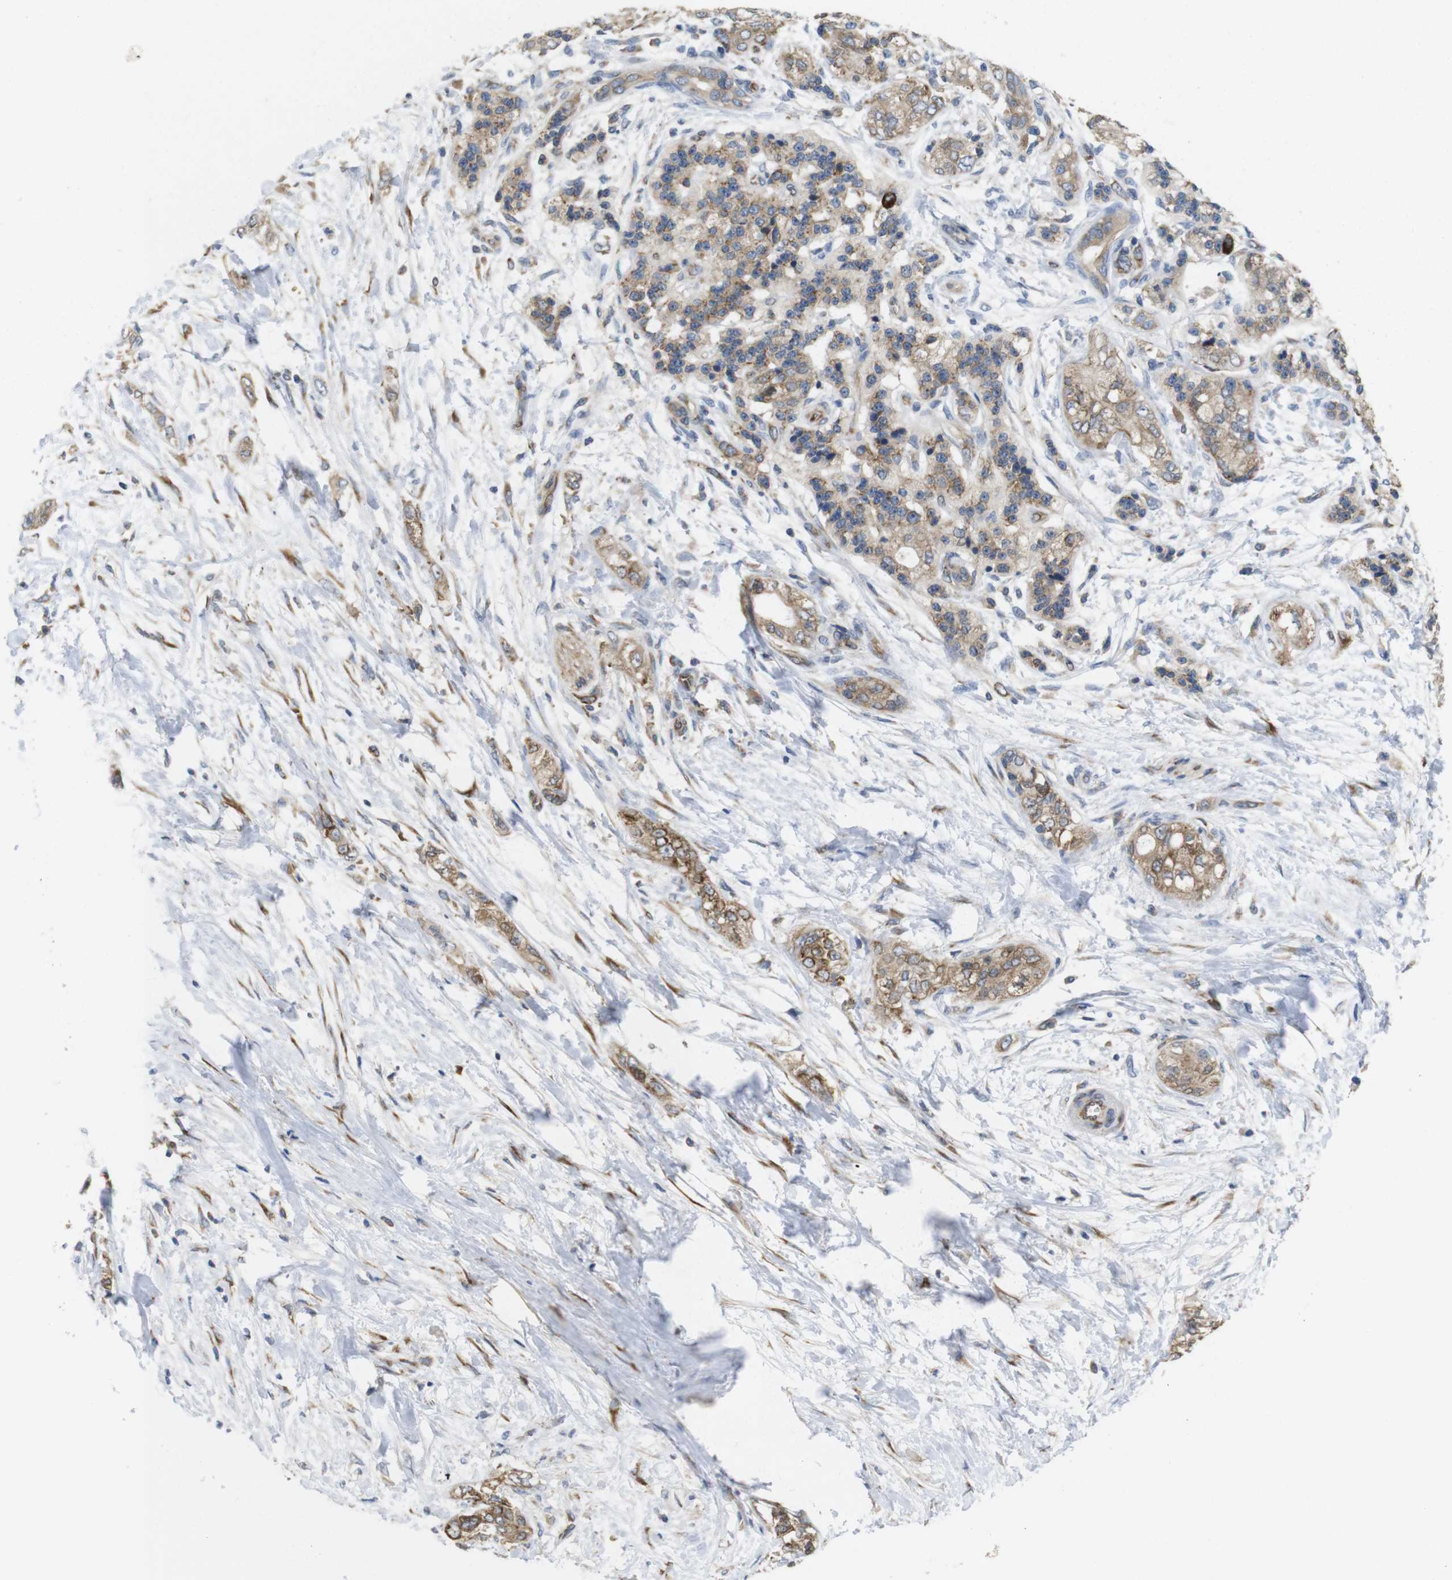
{"staining": {"intensity": "moderate", "quantity": ">75%", "location": "cytoplasmic/membranous"}, "tissue": "pancreatic cancer", "cell_type": "Tumor cells", "image_type": "cancer", "snomed": [{"axis": "morphology", "description": "Adenocarcinoma, NOS"}, {"axis": "topography", "description": "Pancreas"}], "caption": "A medium amount of moderate cytoplasmic/membranous staining is seen in about >75% of tumor cells in pancreatic cancer (adenocarcinoma) tissue. (Brightfield microscopy of DAB IHC at high magnification).", "gene": "PCNX2", "patient": {"sex": "male", "age": 70}}